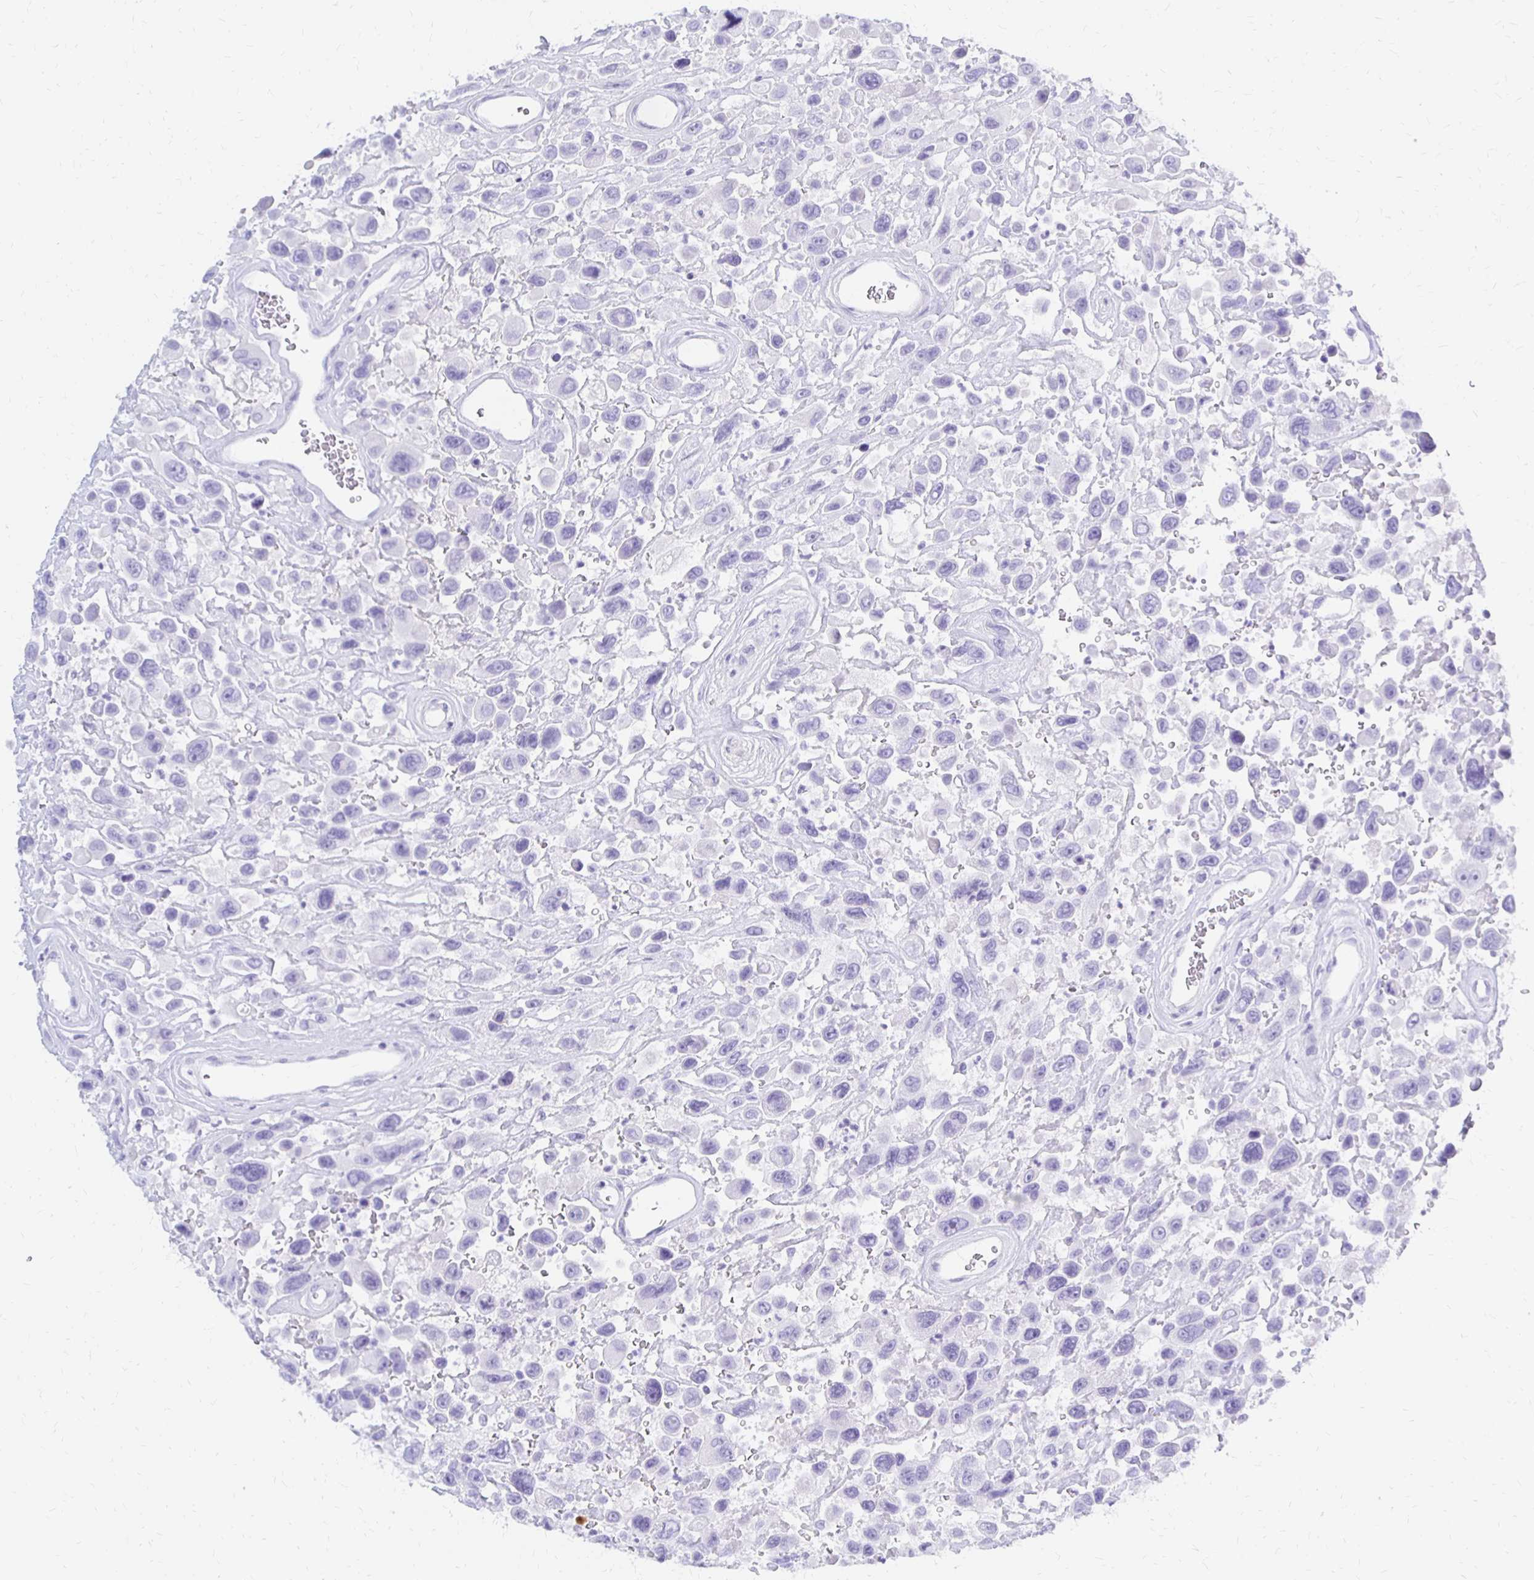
{"staining": {"intensity": "negative", "quantity": "none", "location": "none"}, "tissue": "urothelial cancer", "cell_type": "Tumor cells", "image_type": "cancer", "snomed": [{"axis": "morphology", "description": "Urothelial carcinoma, High grade"}, {"axis": "topography", "description": "Urinary bladder"}], "caption": "The immunohistochemistry image has no significant expression in tumor cells of urothelial cancer tissue.", "gene": "FNTB", "patient": {"sex": "male", "age": 53}}